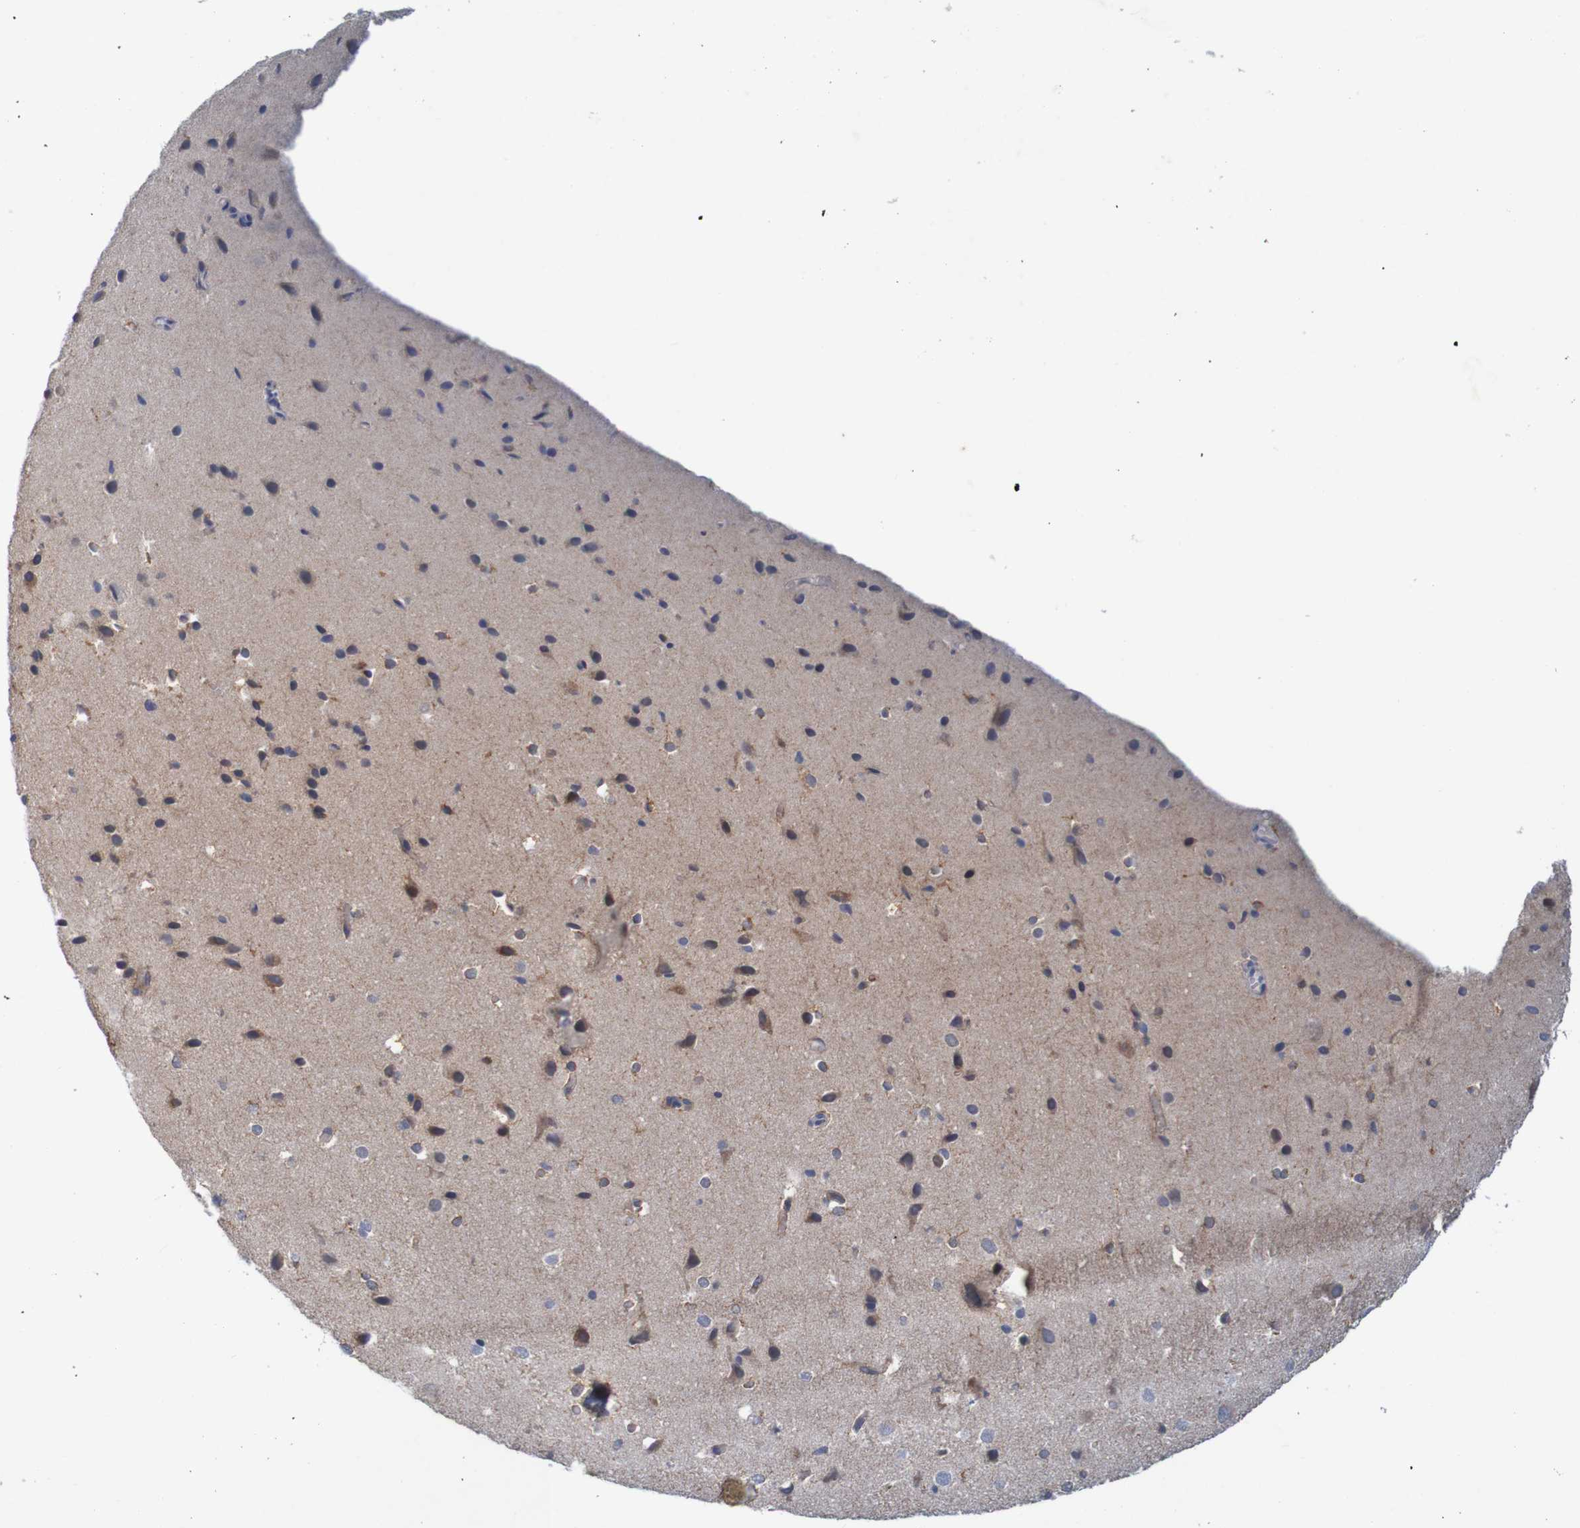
{"staining": {"intensity": "negative", "quantity": "none", "location": "none"}, "tissue": "cerebral cortex", "cell_type": "Endothelial cells", "image_type": "normal", "snomed": [{"axis": "morphology", "description": "Normal tissue, NOS"}, {"axis": "morphology", "description": "Developmental malformation"}, {"axis": "topography", "description": "Cerebral cortex"}], "caption": "DAB (3,3'-diaminobenzidine) immunohistochemical staining of normal cerebral cortex exhibits no significant expression in endothelial cells.", "gene": "NAV2", "patient": {"sex": "female", "age": 30}}